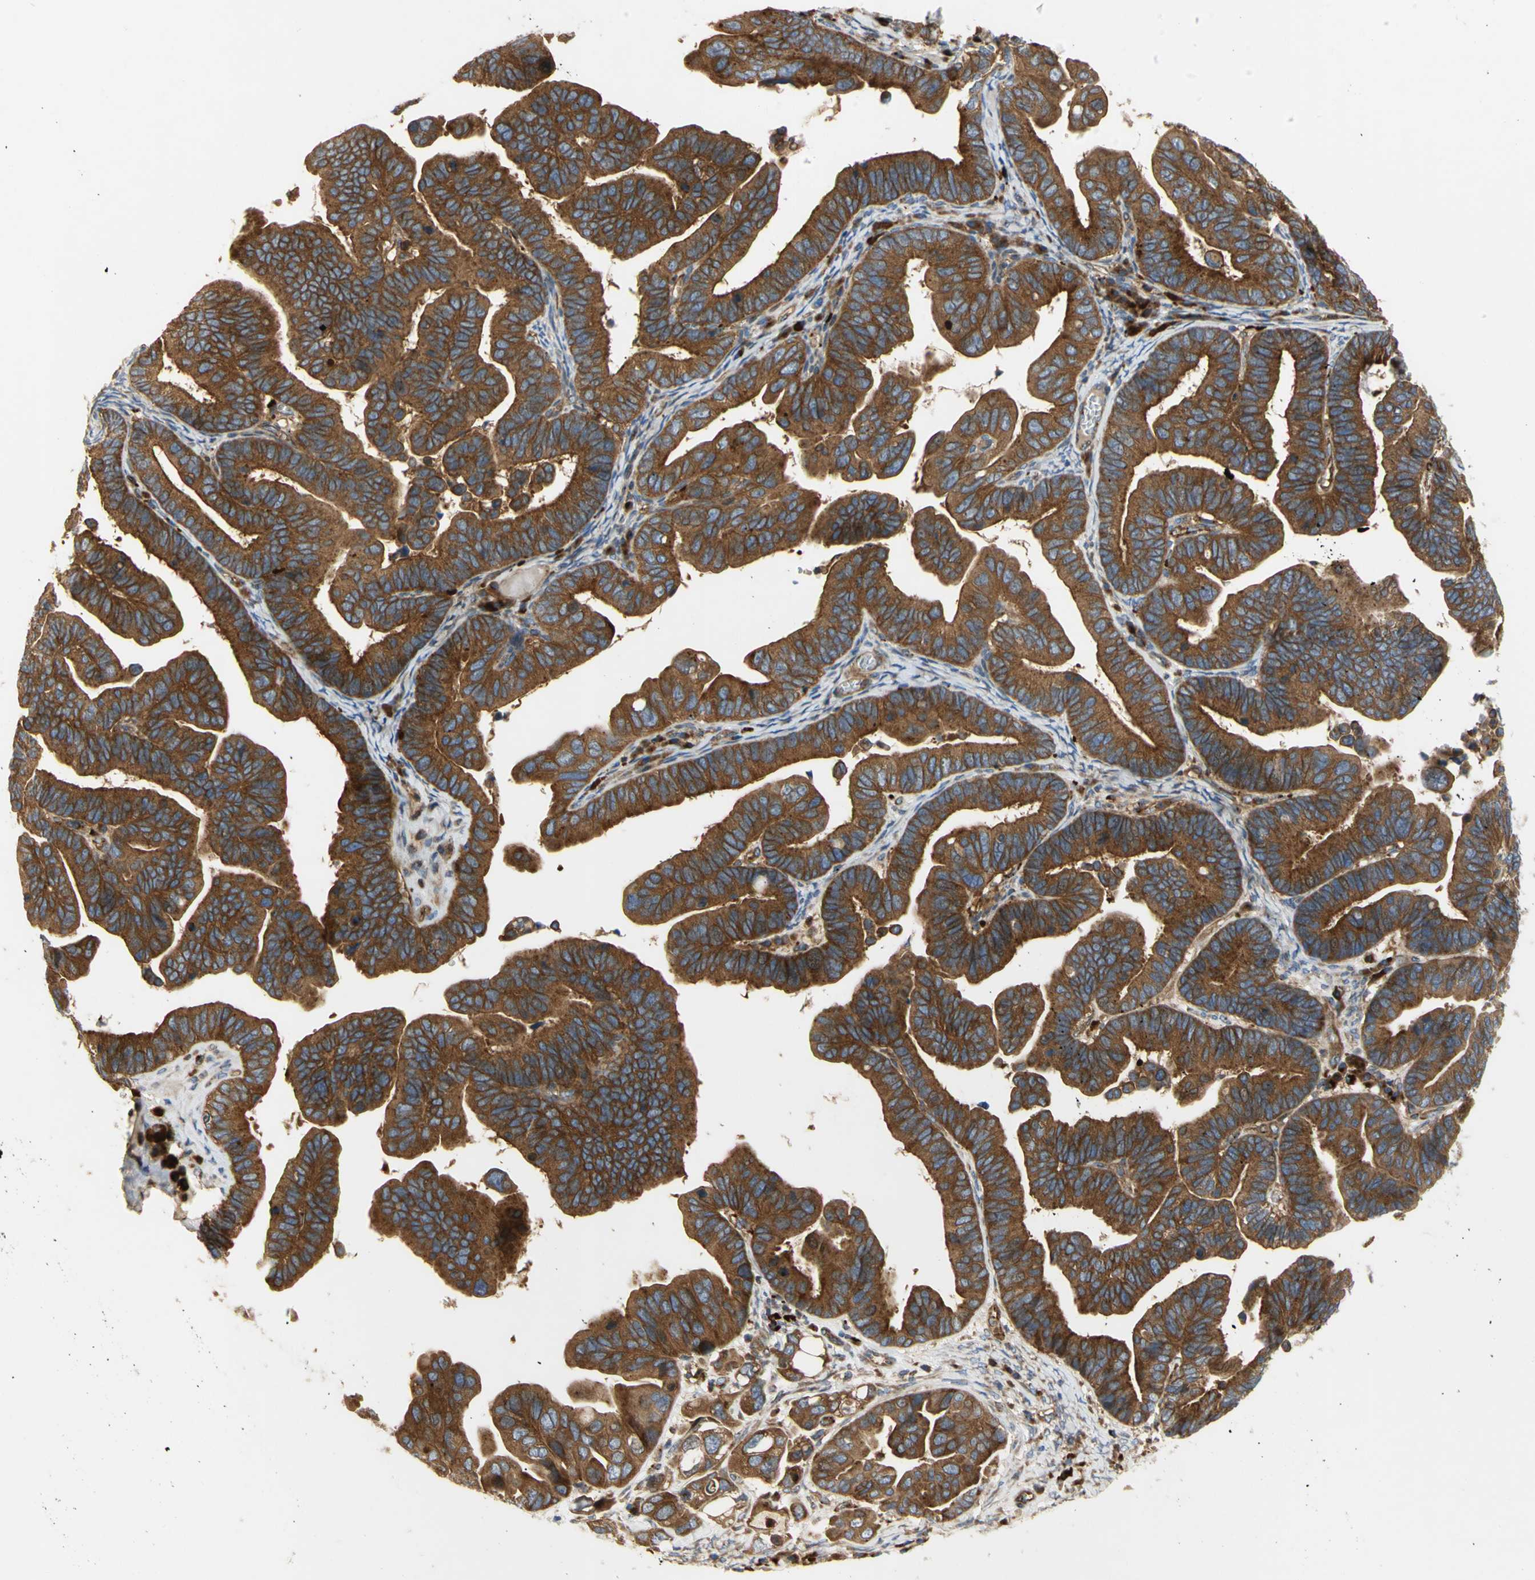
{"staining": {"intensity": "strong", "quantity": ">75%", "location": "cytoplasmic/membranous"}, "tissue": "ovarian cancer", "cell_type": "Tumor cells", "image_type": "cancer", "snomed": [{"axis": "morphology", "description": "Cystadenocarcinoma, serous, NOS"}, {"axis": "topography", "description": "Ovary"}], "caption": "IHC image of neoplastic tissue: ovarian serous cystadenocarcinoma stained using immunohistochemistry (IHC) displays high levels of strong protein expression localized specifically in the cytoplasmic/membranous of tumor cells, appearing as a cytoplasmic/membranous brown color.", "gene": "TUBG2", "patient": {"sex": "female", "age": 56}}